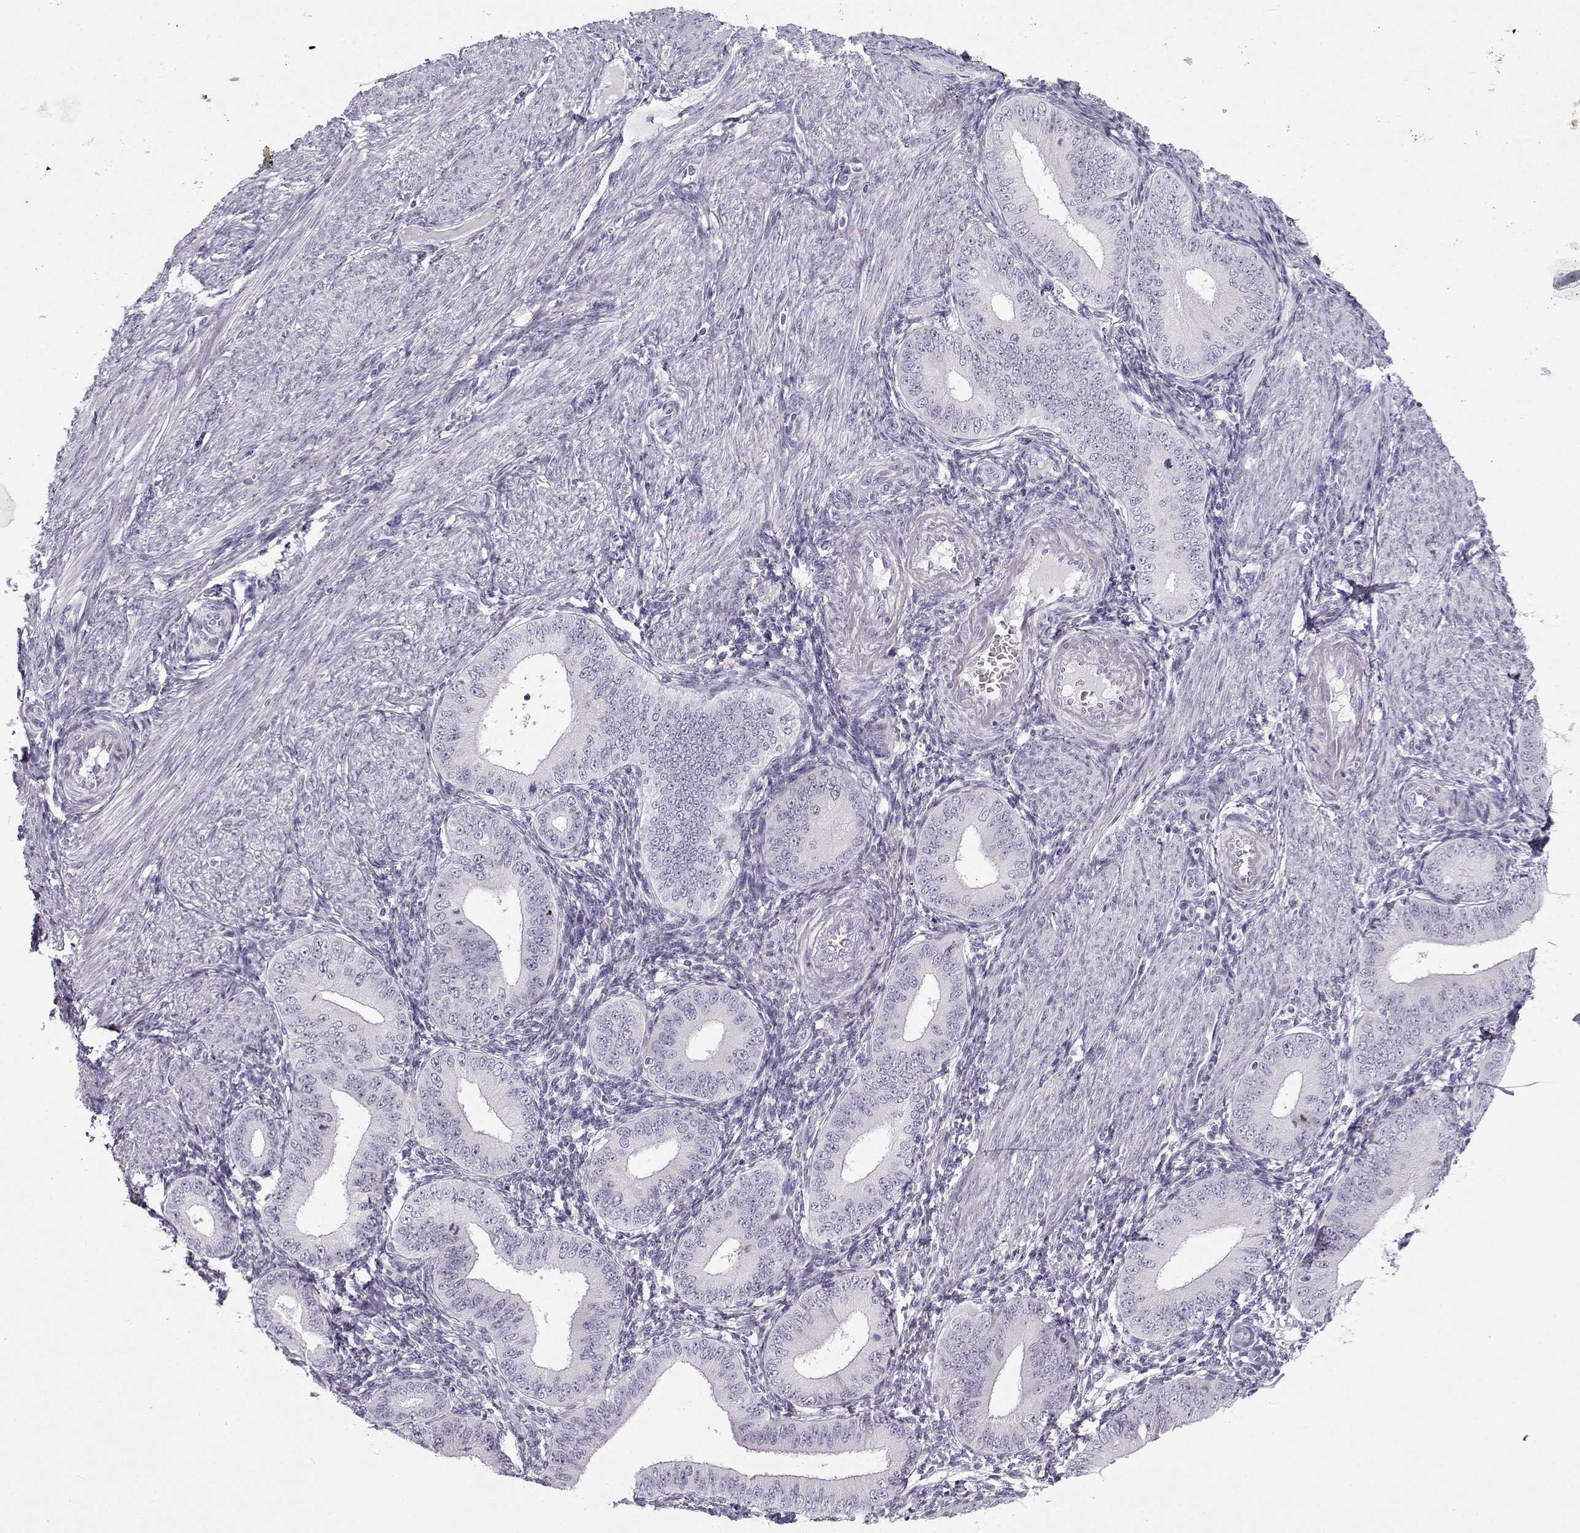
{"staining": {"intensity": "negative", "quantity": "none", "location": "none"}, "tissue": "endometrium", "cell_type": "Cells in endometrial stroma", "image_type": "normal", "snomed": [{"axis": "morphology", "description": "Normal tissue, NOS"}, {"axis": "topography", "description": "Endometrium"}], "caption": "The histopathology image shows no significant positivity in cells in endometrial stroma of endometrium.", "gene": "GTSF1L", "patient": {"sex": "female", "age": 39}}